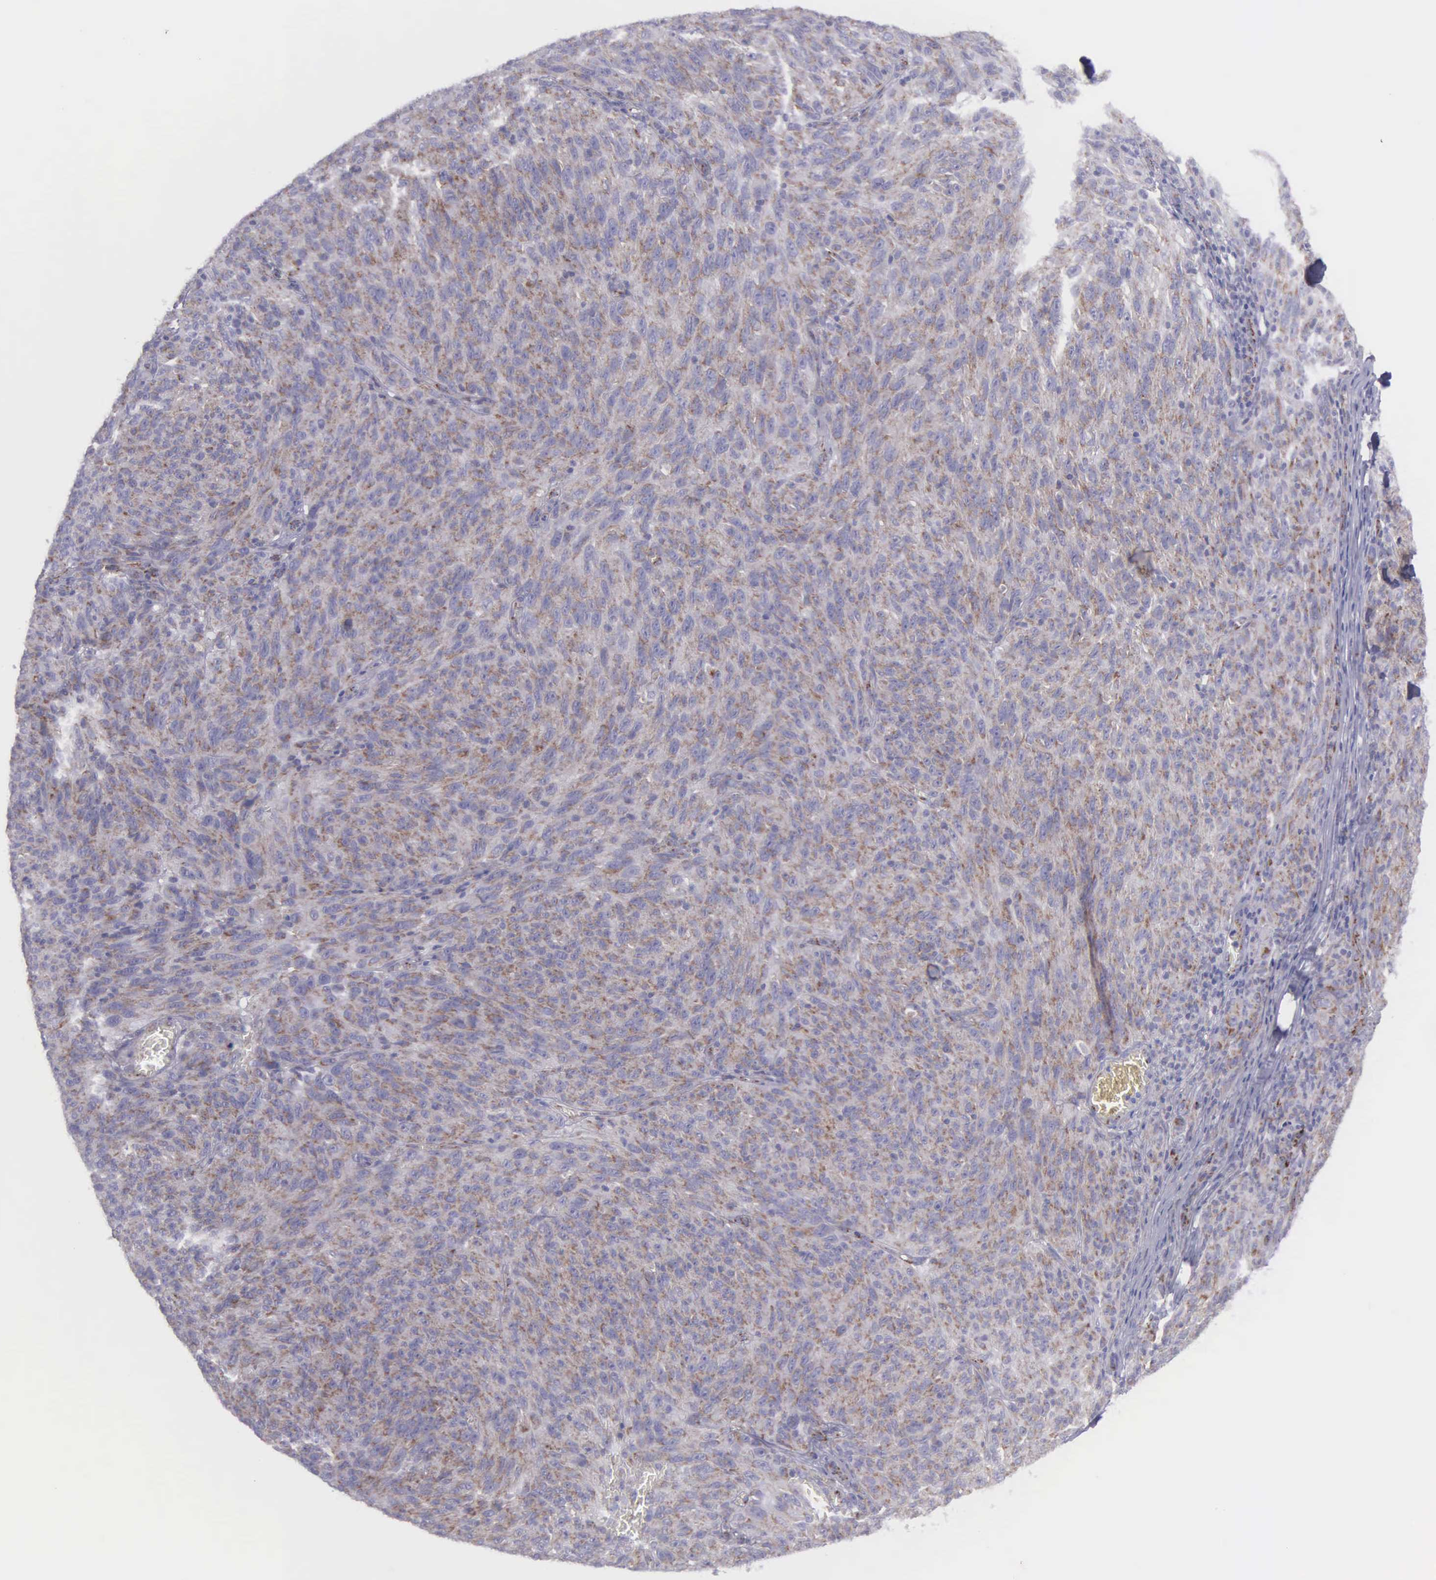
{"staining": {"intensity": "weak", "quantity": "25%-75%", "location": "cytoplasmic/membranous"}, "tissue": "melanoma", "cell_type": "Tumor cells", "image_type": "cancer", "snomed": [{"axis": "morphology", "description": "Malignant melanoma, NOS"}, {"axis": "topography", "description": "Skin"}], "caption": "Protein analysis of melanoma tissue reveals weak cytoplasmic/membranous expression in approximately 25%-75% of tumor cells. The protein of interest is stained brown, and the nuclei are stained in blue (DAB (3,3'-diaminobenzidine) IHC with brightfield microscopy, high magnification).", "gene": "SYNJ2BP", "patient": {"sex": "male", "age": 76}}